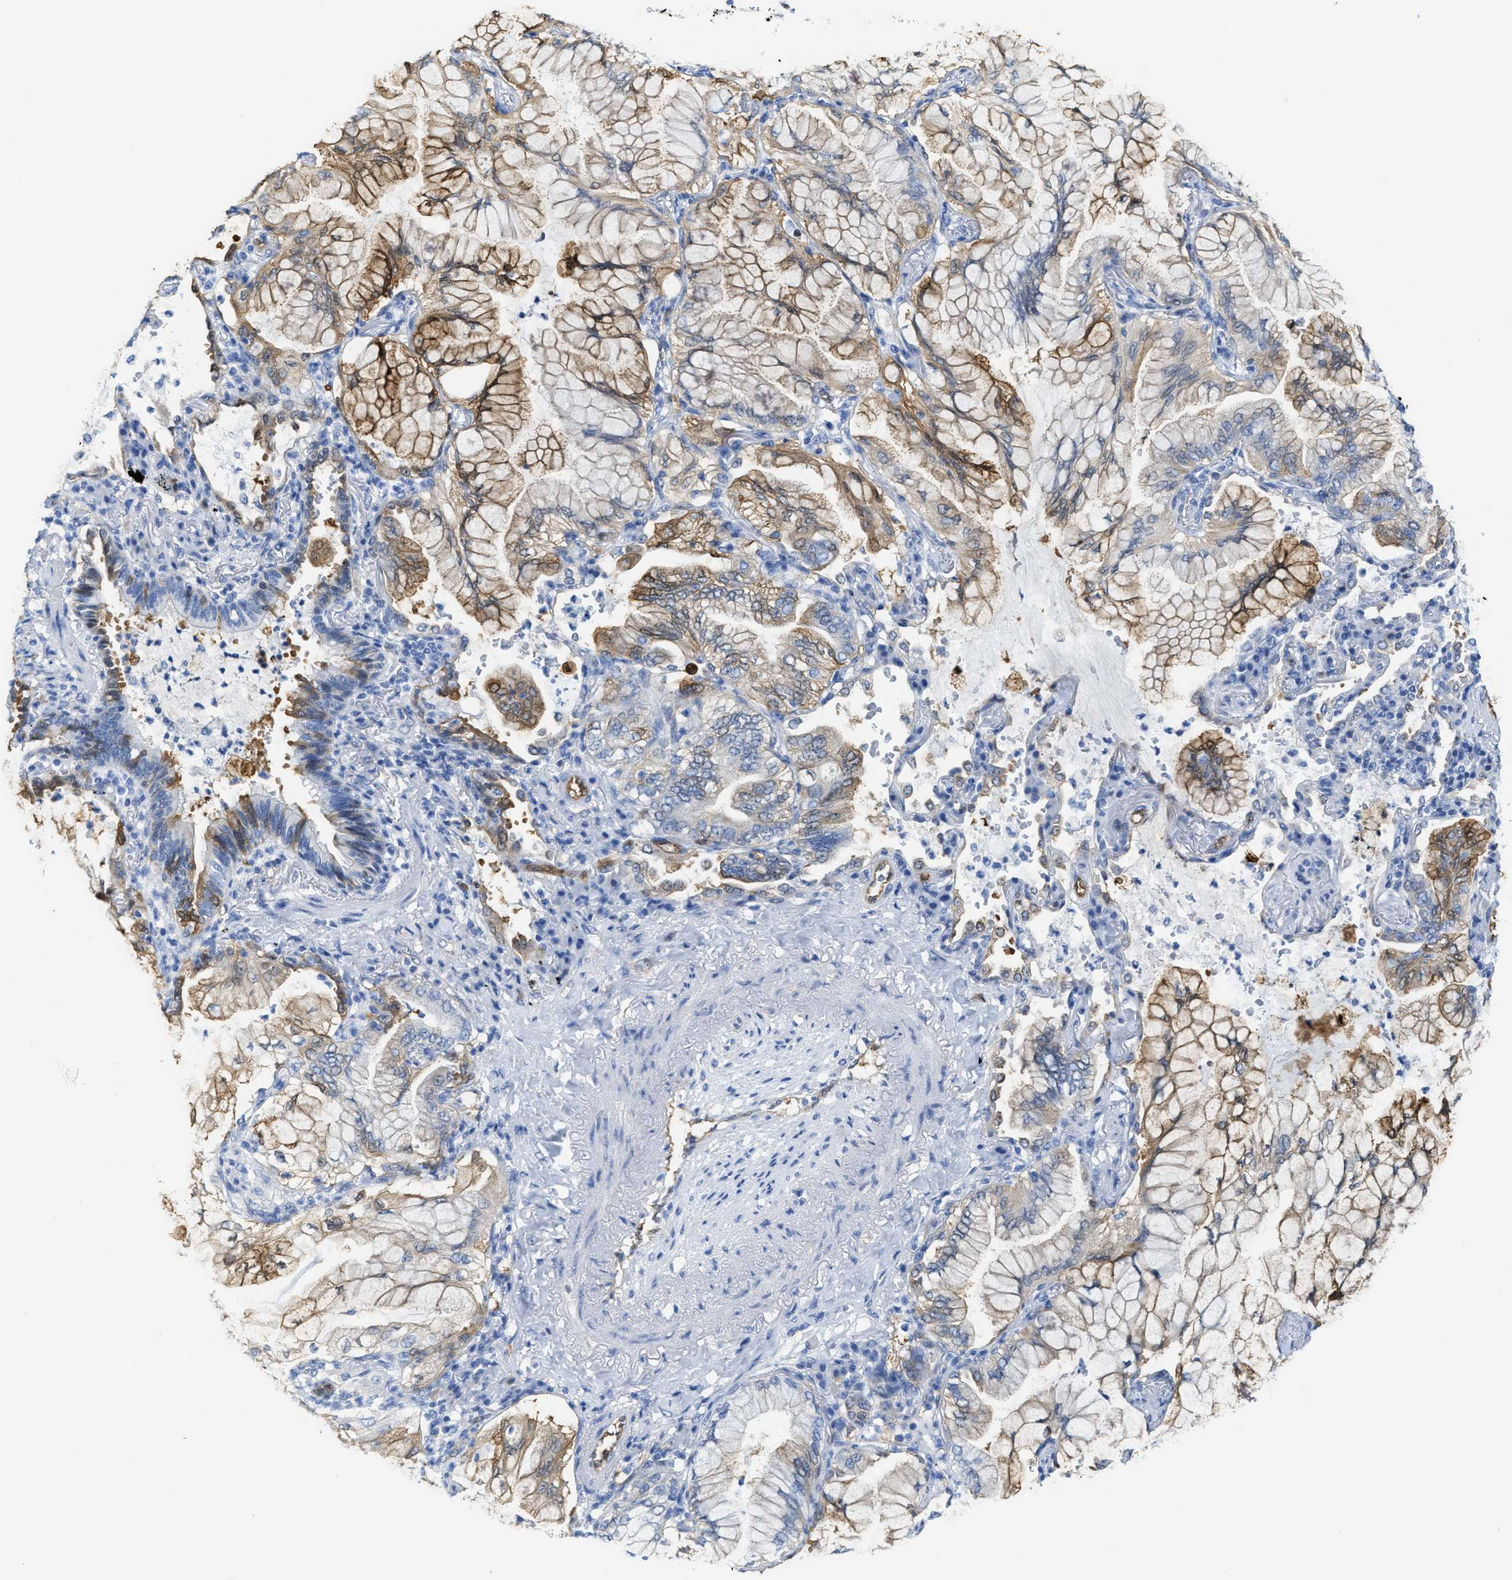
{"staining": {"intensity": "moderate", "quantity": "25%-75%", "location": "cytoplasmic/membranous"}, "tissue": "lung cancer", "cell_type": "Tumor cells", "image_type": "cancer", "snomed": [{"axis": "morphology", "description": "Adenocarcinoma, NOS"}, {"axis": "topography", "description": "Lung"}], "caption": "Lung cancer (adenocarcinoma) tissue displays moderate cytoplasmic/membranous expression in about 25%-75% of tumor cells", "gene": "ASS1", "patient": {"sex": "female", "age": 70}}